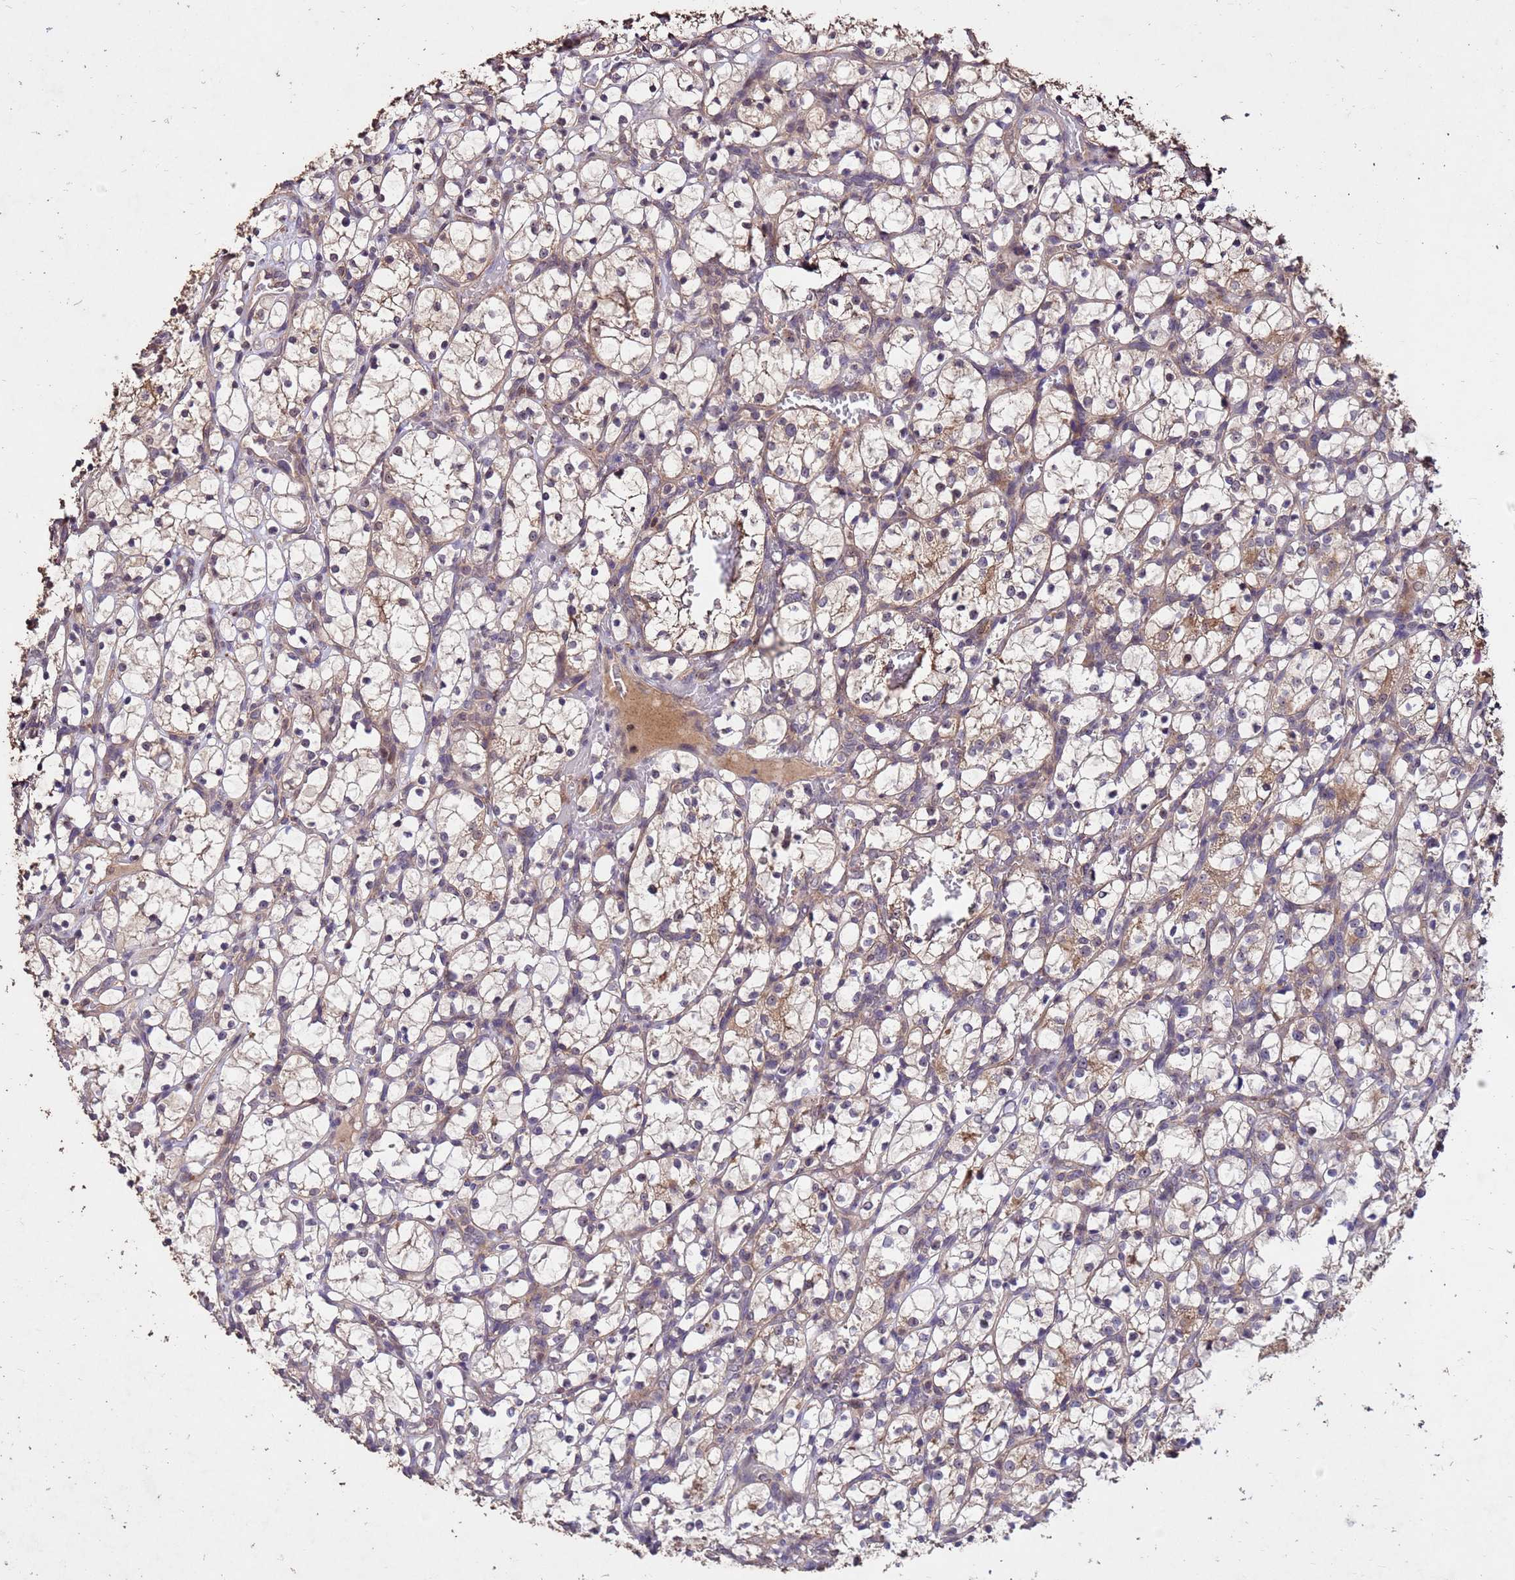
{"staining": {"intensity": "weak", "quantity": "25%-75%", "location": "cytoplasmic/membranous"}, "tissue": "renal cancer", "cell_type": "Tumor cells", "image_type": "cancer", "snomed": [{"axis": "morphology", "description": "Adenocarcinoma, NOS"}, {"axis": "topography", "description": "Kidney"}], "caption": "Weak cytoplasmic/membranous positivity is identified in approximately 25%-75% of tumor cells in adenocarcinoma (renal).", "gene": "TOR4A", "patient": {"sex": "female", "age": 69}}